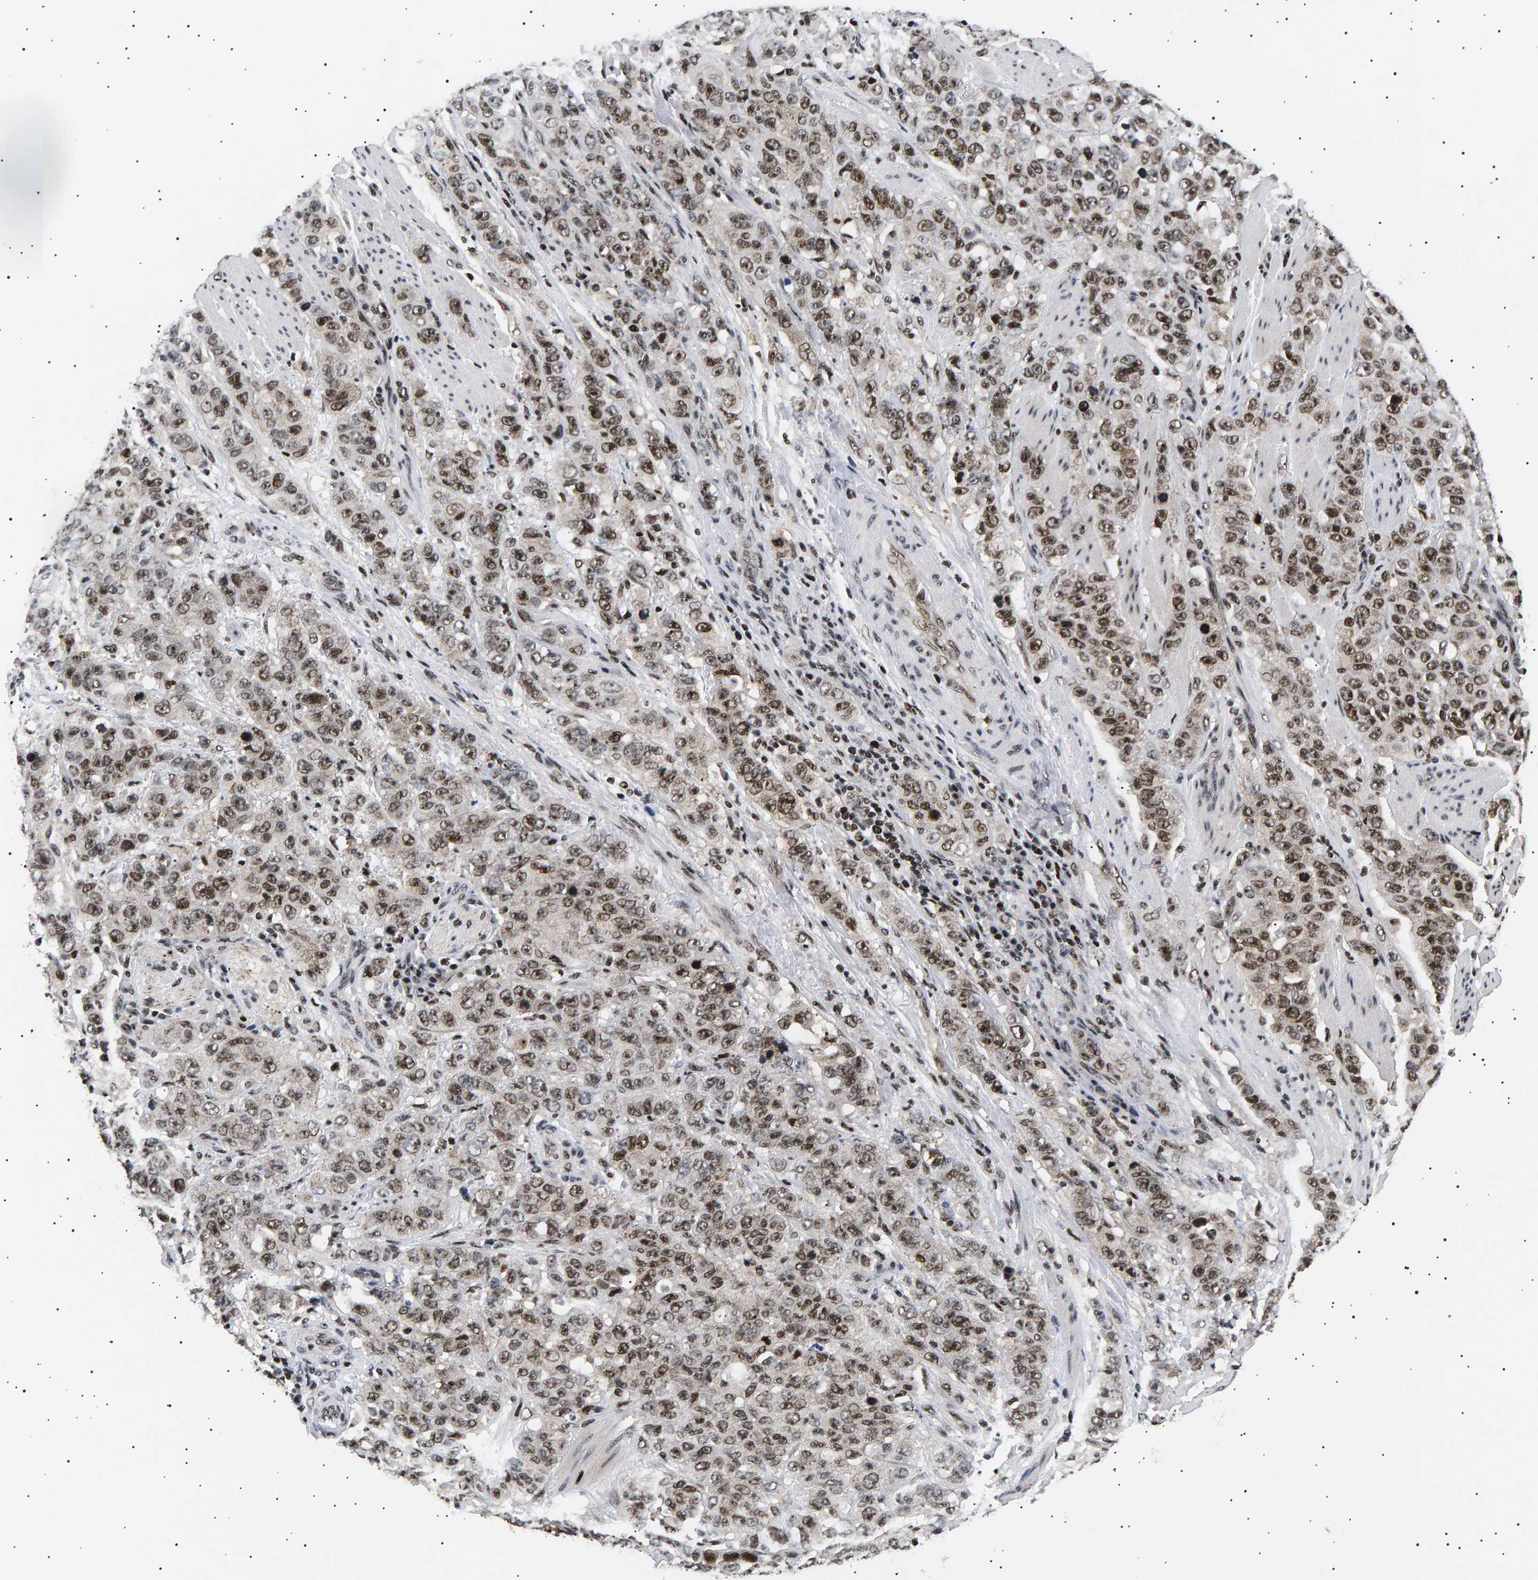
{"staining": {"intensity": "moderate", "quantity": ">75%", "location": "nuclear"}, "tissue": "stomach cancer", "cell_type": "Tumor cells", "image_type": "cancer", "snomed": [{"axis": "morphology", "description": "Adenocarcinoma, NOS"}, {"axis": "topography", "description": "Stomach"}], "caption": "A brown stain highlights moderate nuclear expression of a protein in stomach cancer (adenocarcinoma) tumor cells.", "gene": "ANKRD40", "patient": {"sex": "male", "age": 48}}